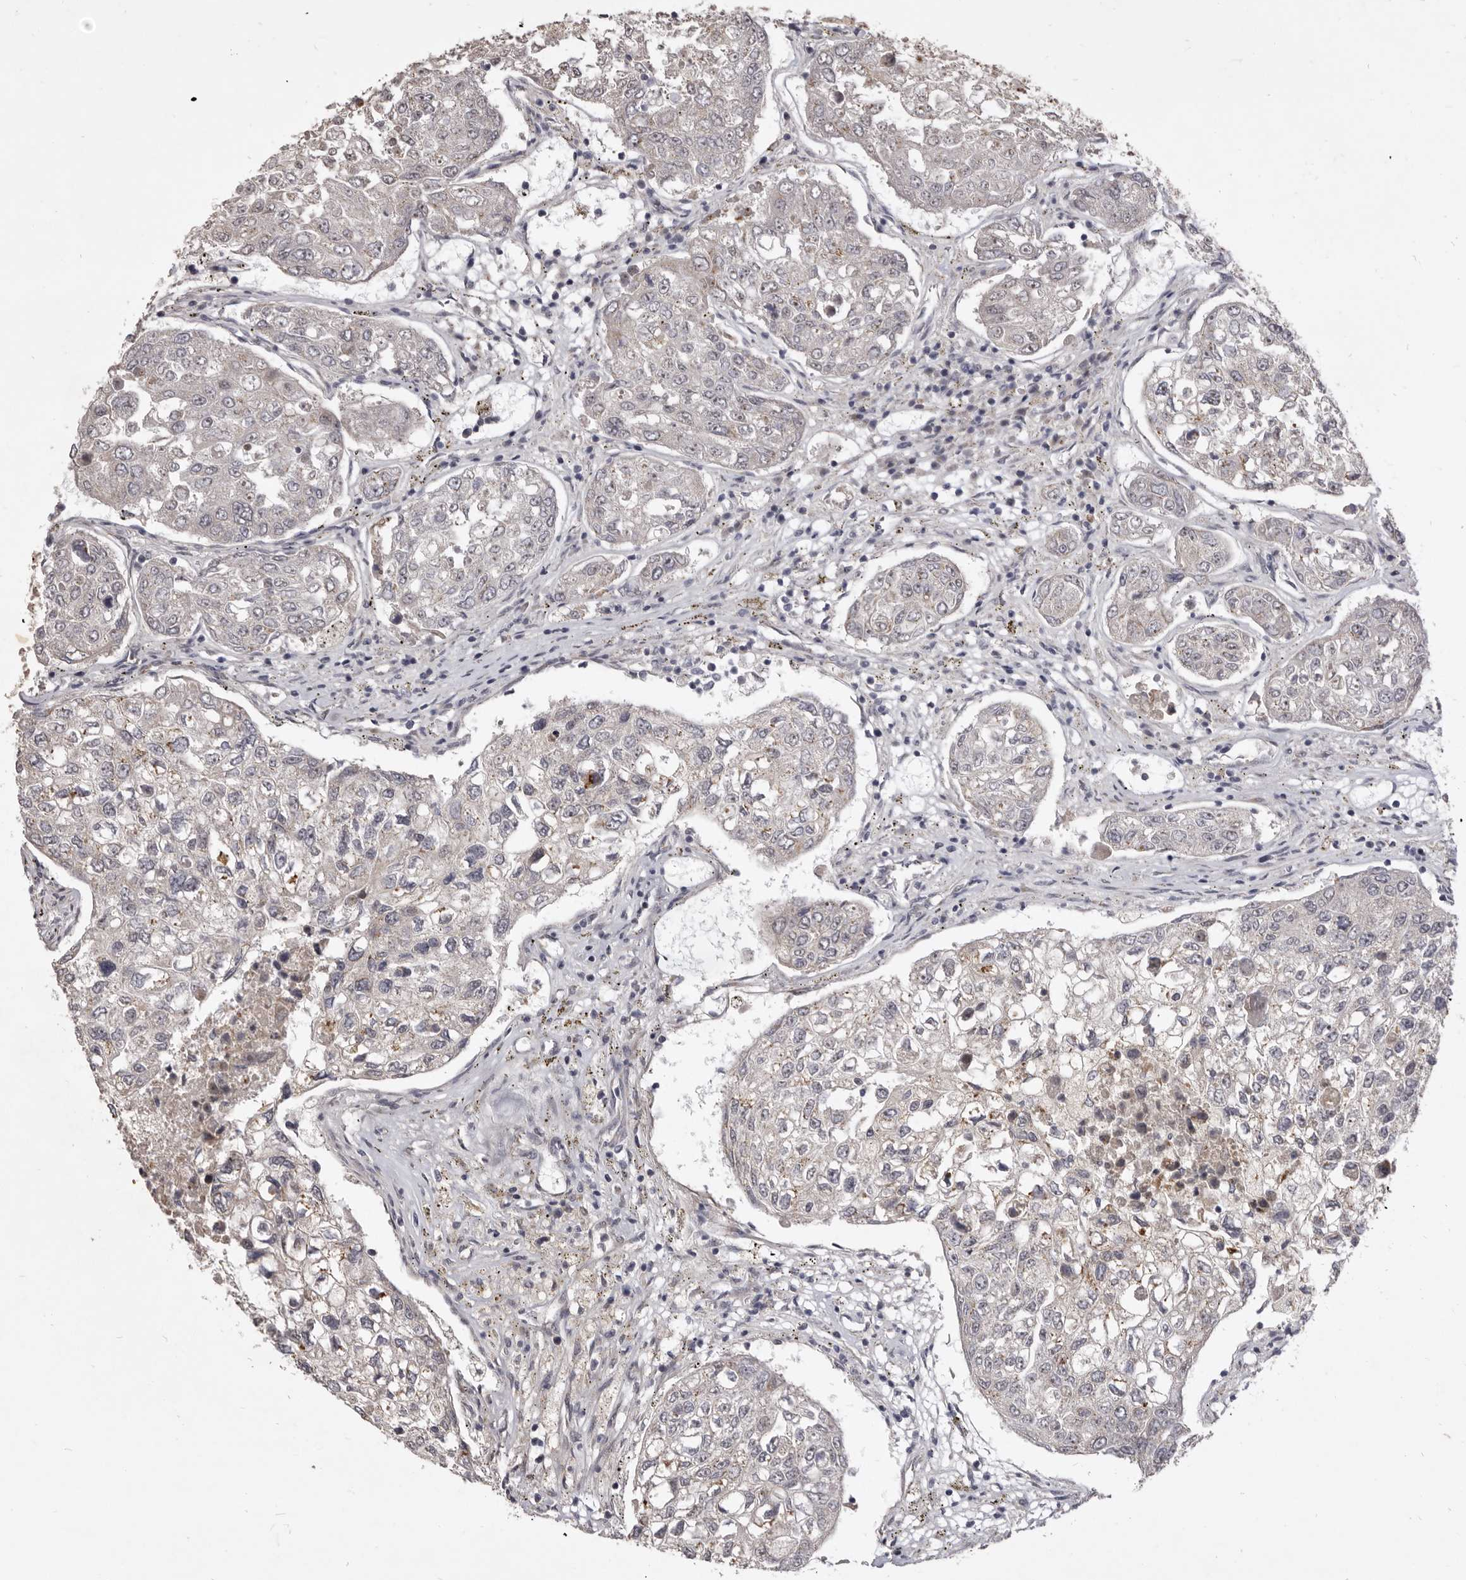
{"staining": {"intensity": "negative", "quantity": "none", "location": "none"}, "tissue": "urothelial cancer", "cell_type": "Tumor cells", "image_type": "cancer", "snomed": [{"axis": "morphology", "description": "Urothelial carcinoma, High grade"}, {"axis": "topography", "description": "Lymph node"}, {"axis": "topography", "description": "Urinary bladder"}], "caption": "Tumor cells are negative for brown protein staining in urothelial cancer. The staining was performed using DAB (3,3'-diaminobenzidine) to visualize the protein expression in brown, while the nuclei were stained in blue with hematoxylin (Magnification: 20x).", "gene": "TBC1D8B", "patient": {"sex": "male", "age": 51}}